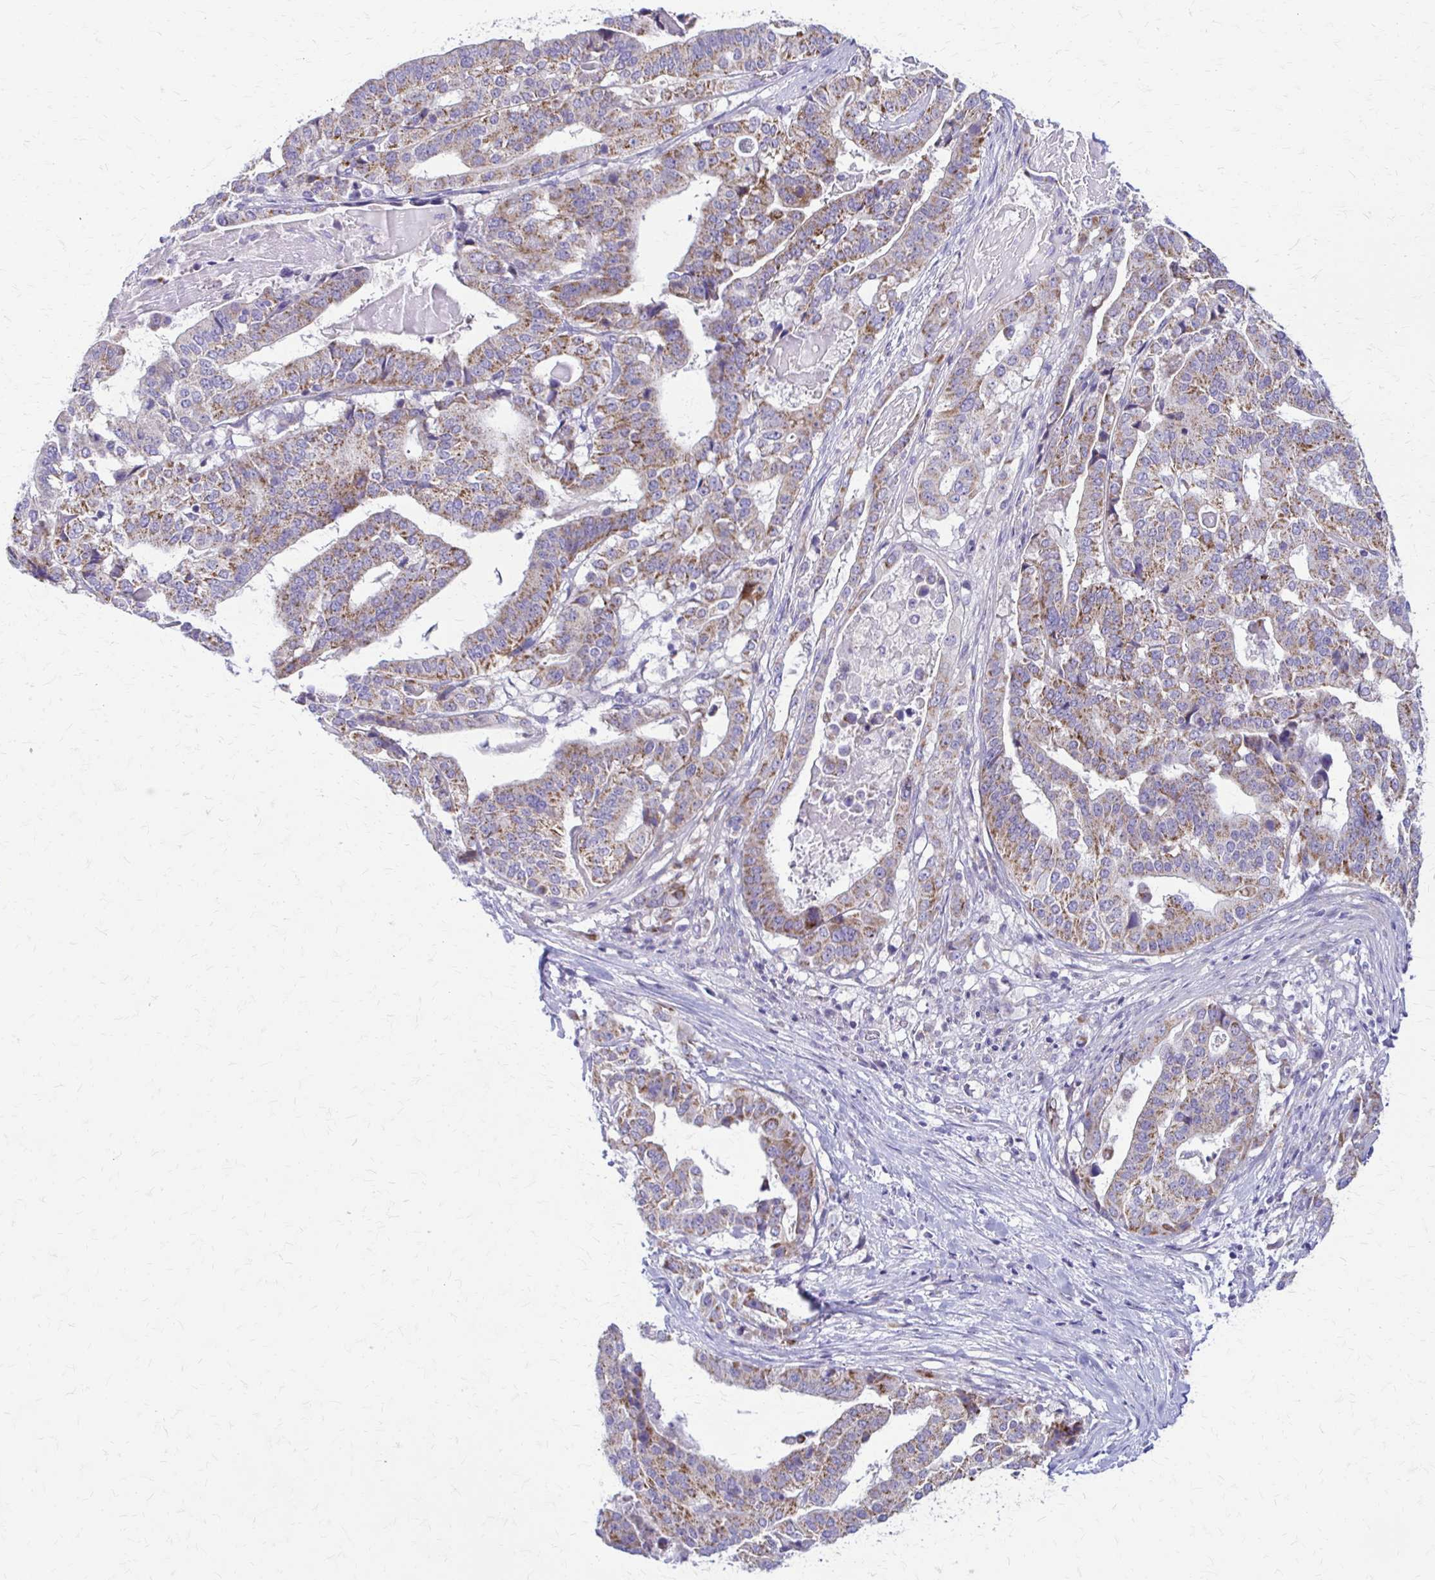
{"staining": {"intensity": "moderate", "quantity": ">75%", "location": "cytoplasmic/membranous"}, "tissue": "stomach cancer", "cell_type": "Tumor cells", "image_type": "cancer", "snomed": [{"axis": "morphology", "description": "Adenocarcinoma, NOS"}, {"axis": "topography", "description": "Stomach"}], "caption": "A brown stain highlights moderate cytoplasmic/membranous positivity of a protein in human adenocarcinoma (stomach) tumor cells.", "gene": "SAMD13", "patient": {"sex": "male", "age": 48}}